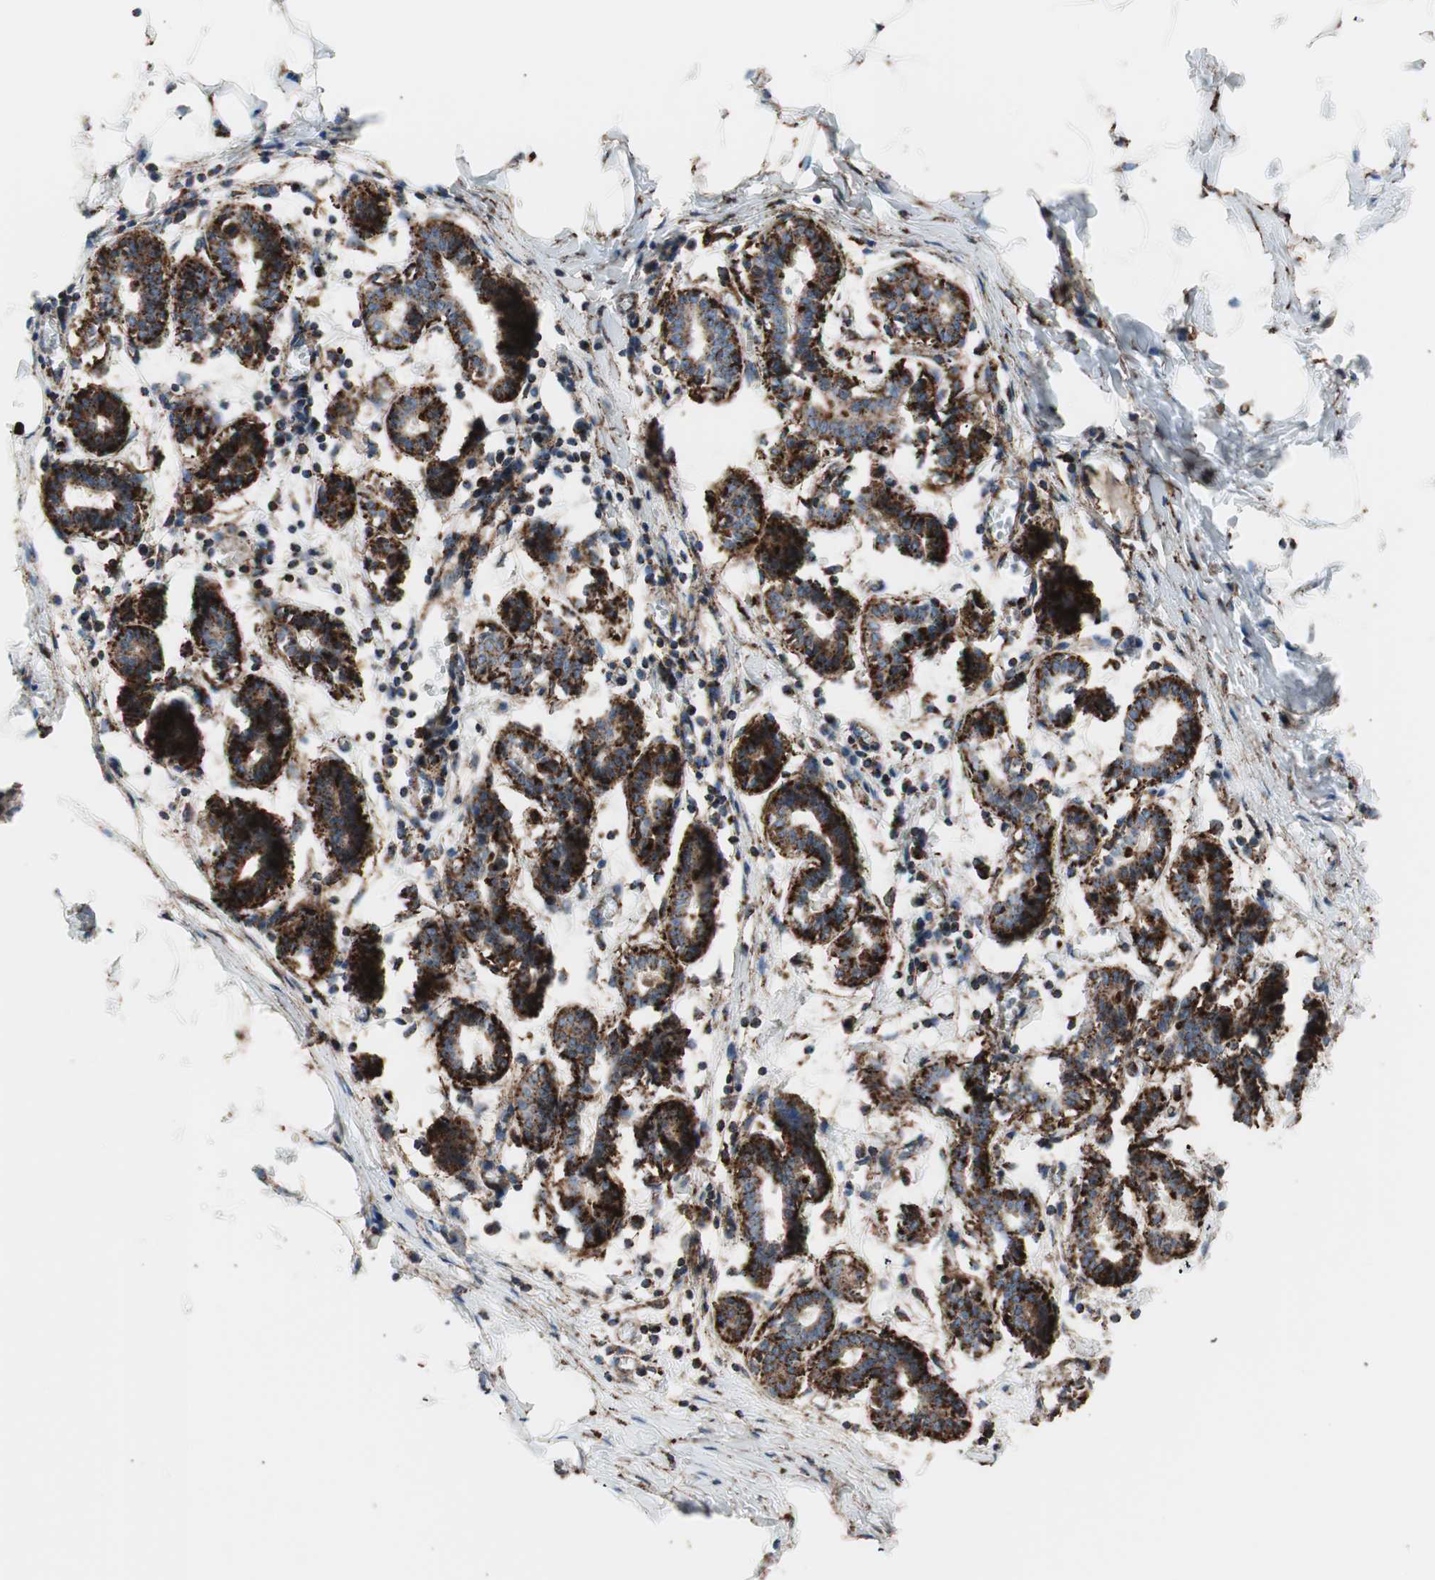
{"staining": {"intensity": "strong", "quantity": "25%-75%", "location": "cytoplasmic/membranous"}, "tissue": "breast", "cell_type": "Adipocytes", "image_type": "normal", "snomed": [{"axis": "morphology", "description": "Normal tissue, NOS"}, {"axis": "topography", "description": "Breast"}], "caption": "Immunohistochemical staining of normal human breast displays strong cytoplasmic/membranous protein positivity in approximately 25%-75% of adipocytes. (Brightfield microscopy of DAB IHC at high magnification).", "gene": "LAMP1", "patient": {"sex": "female", "age": 27}}